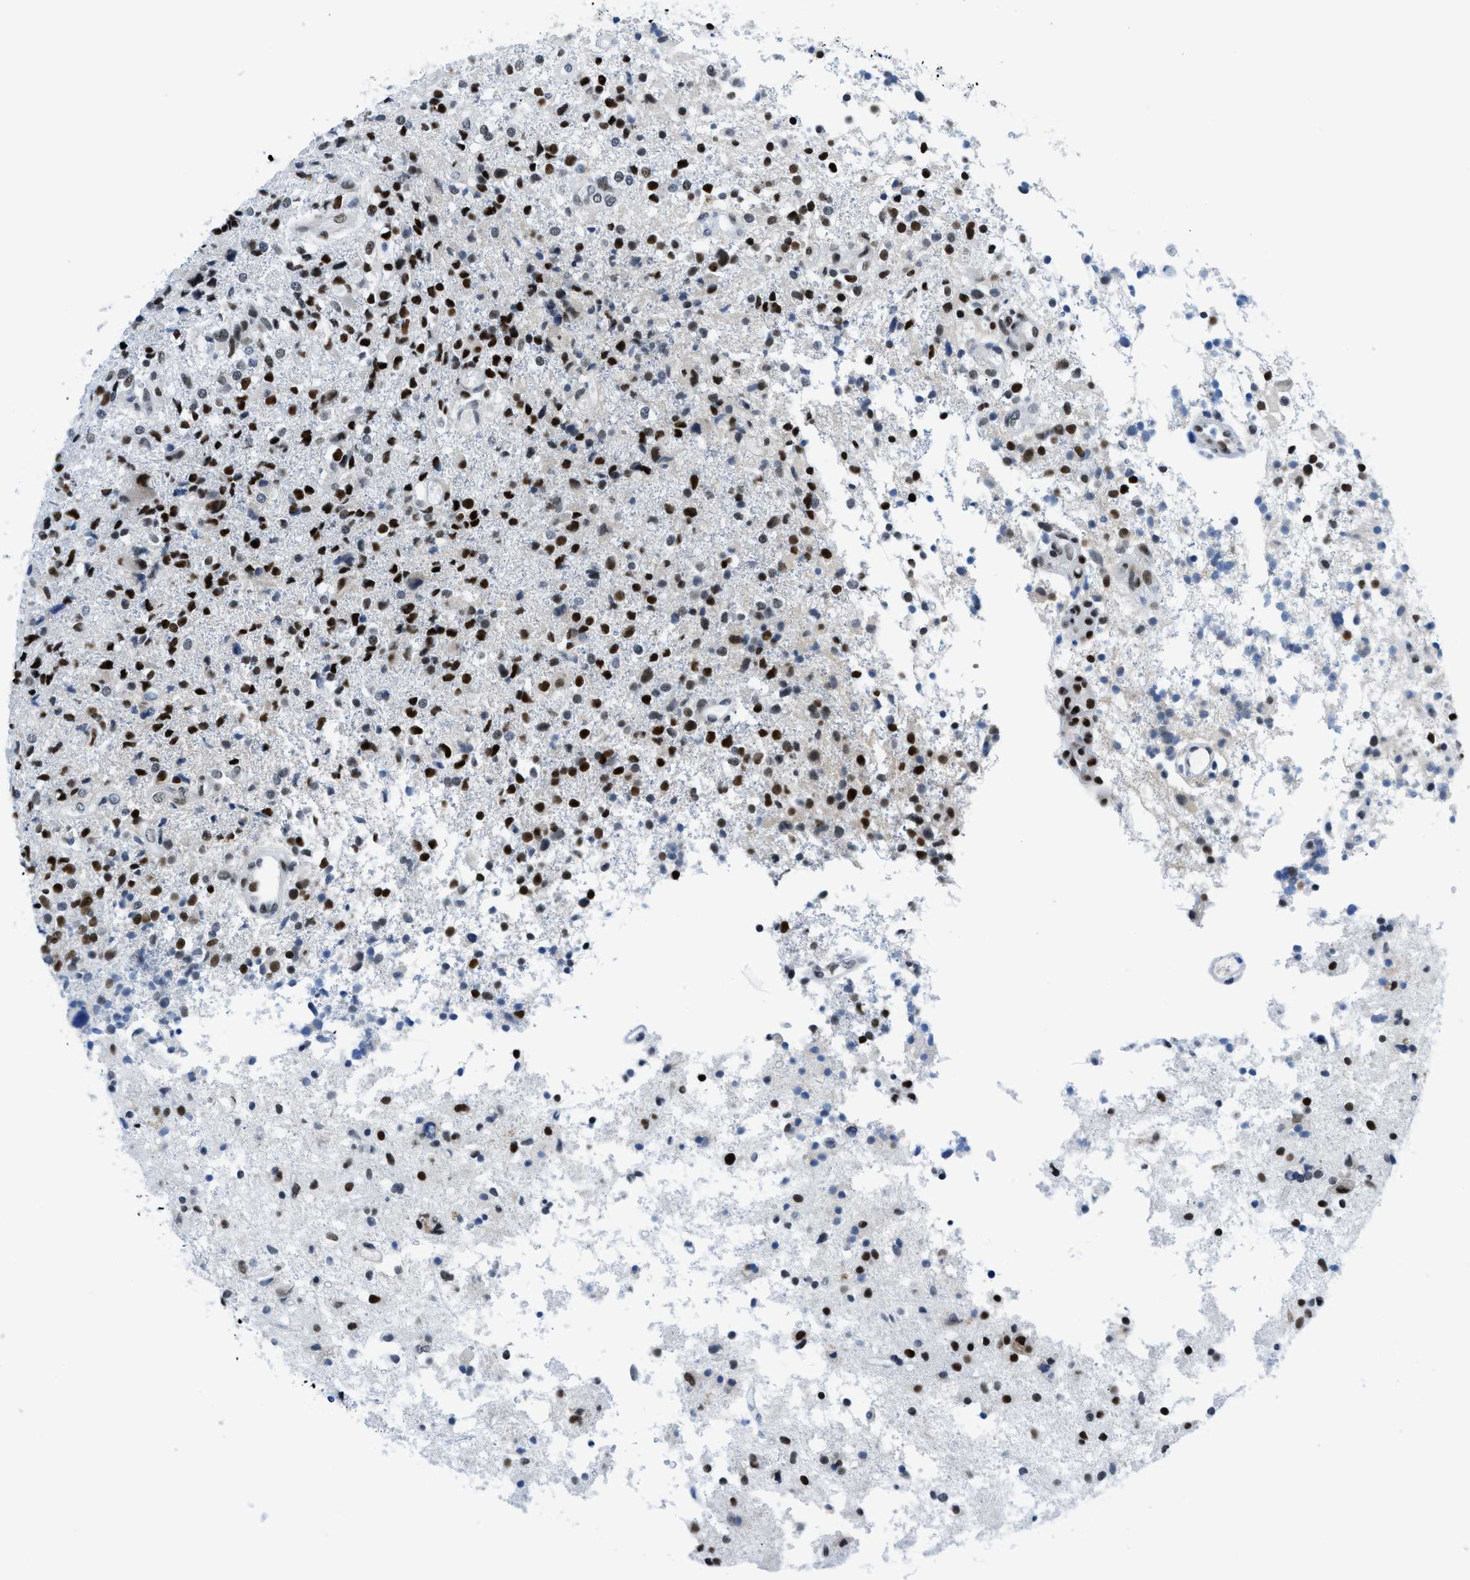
{"staining": {"intensity": "strong", "quantity": "25%-75%", "location": "nuclear"}, "tissue": "glioma", "cell_type": "Tumor cells", "image_type": "cancer", "snomed": [{"axis": "morphology", "description": "Glioma, malignant, High grade"}, {"axis": "topography", "description": "Brain"}], "caption": "A histopathology image of human glioma stained for a protein exhibits strong nuclear brown staining in tumor cells.", "gene": "SMARCAD1", "patient": {"sex": "female", "age": 59}}